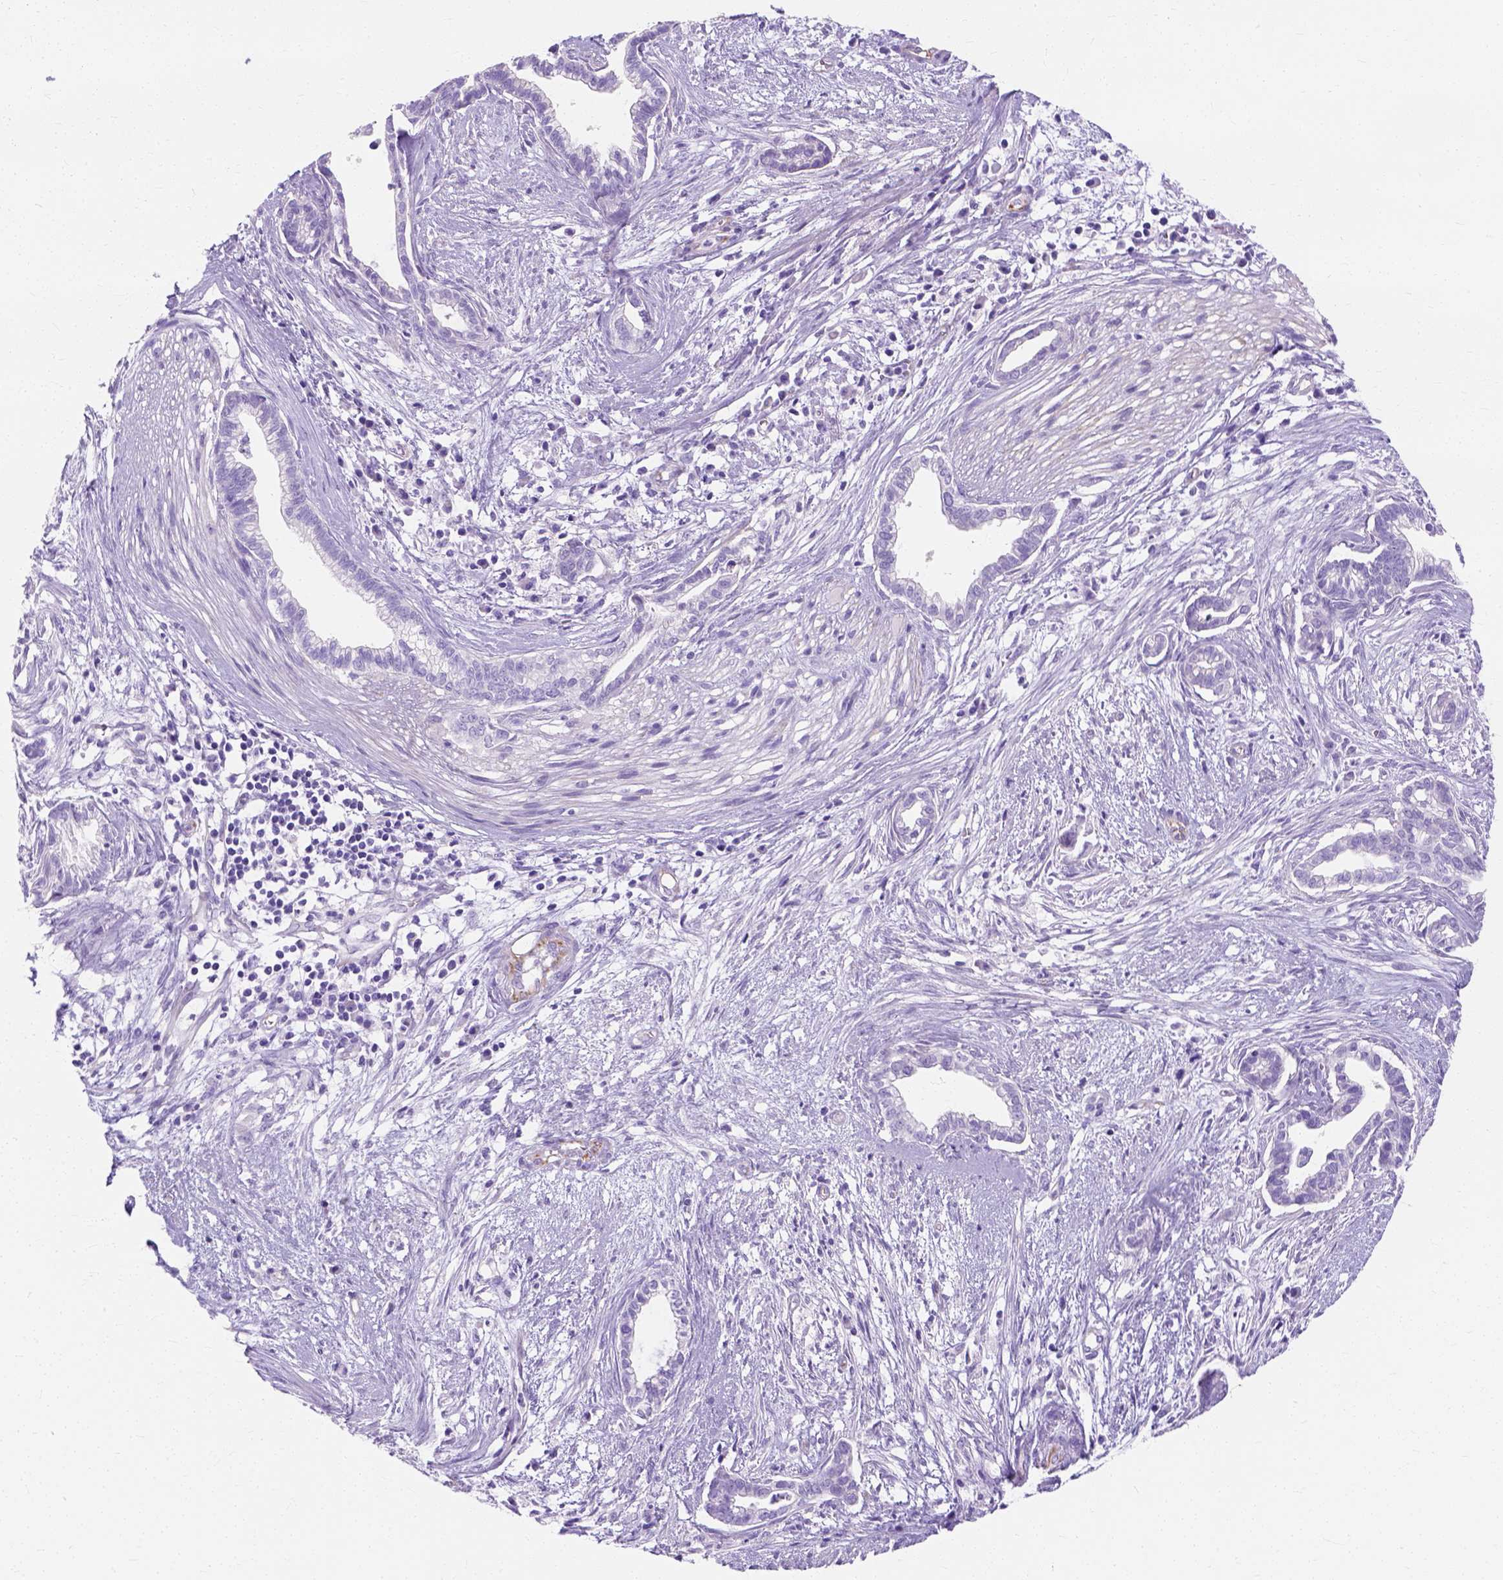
{"staining": {"intensity": "negative", "quantity": "none", "location": "none"}, "tissue": "cervical cancer", "cell_type": "Tumor cells", "image_type": "cancer", "snomed": [{"axis": "morphology", "description": "Adenocarcinoma, NOS"}, {"axis": "topography", "description": "Cervix"}], "caption": "A photomicrograph of human cervical cancer is negative for staining in tumor cells.", "gene": "MYH15", "patient": {"sex": "female", "age": 62}}